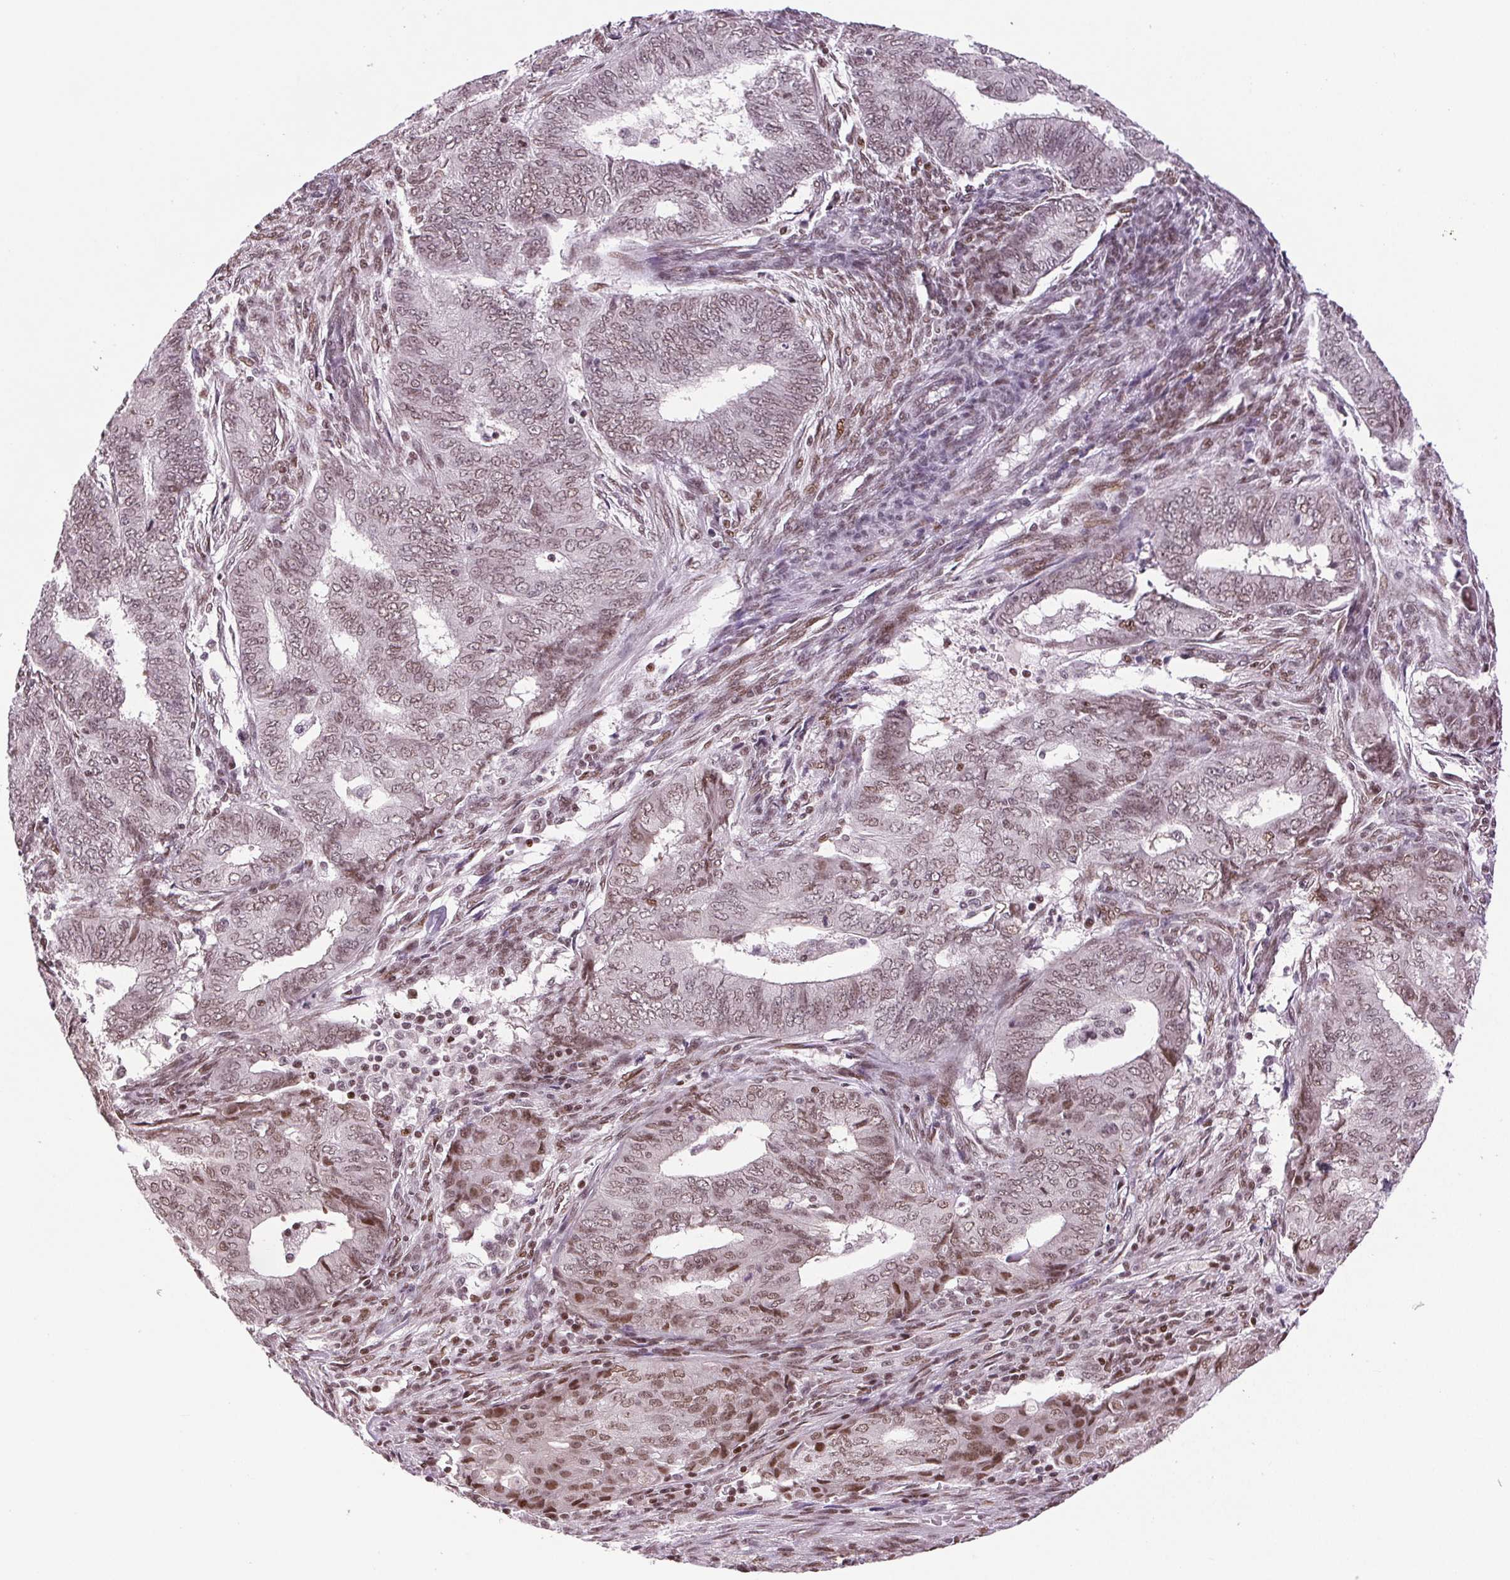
{"staining": {"intensity": "moderate", "quantity": ">75%", "location": "nuclear"}, "tissue": "ovarian cancer", "cell_type": "Tumor cells", "image_type": "cancer", "snomed": [{"axis": "morphology", "description": "Cystadenocarcinoma, serous, NOS"}, {"axis": "topography", "description": "Ovary"}], "caption": "Protein analysis of ovarian cancer (serous cystadenocarcinoma) tissue demonstrates moderate nuclear staining in about >75% of tumor cells.", "gene": "XPC", "patient": {"sex": "female", "age": 69}}